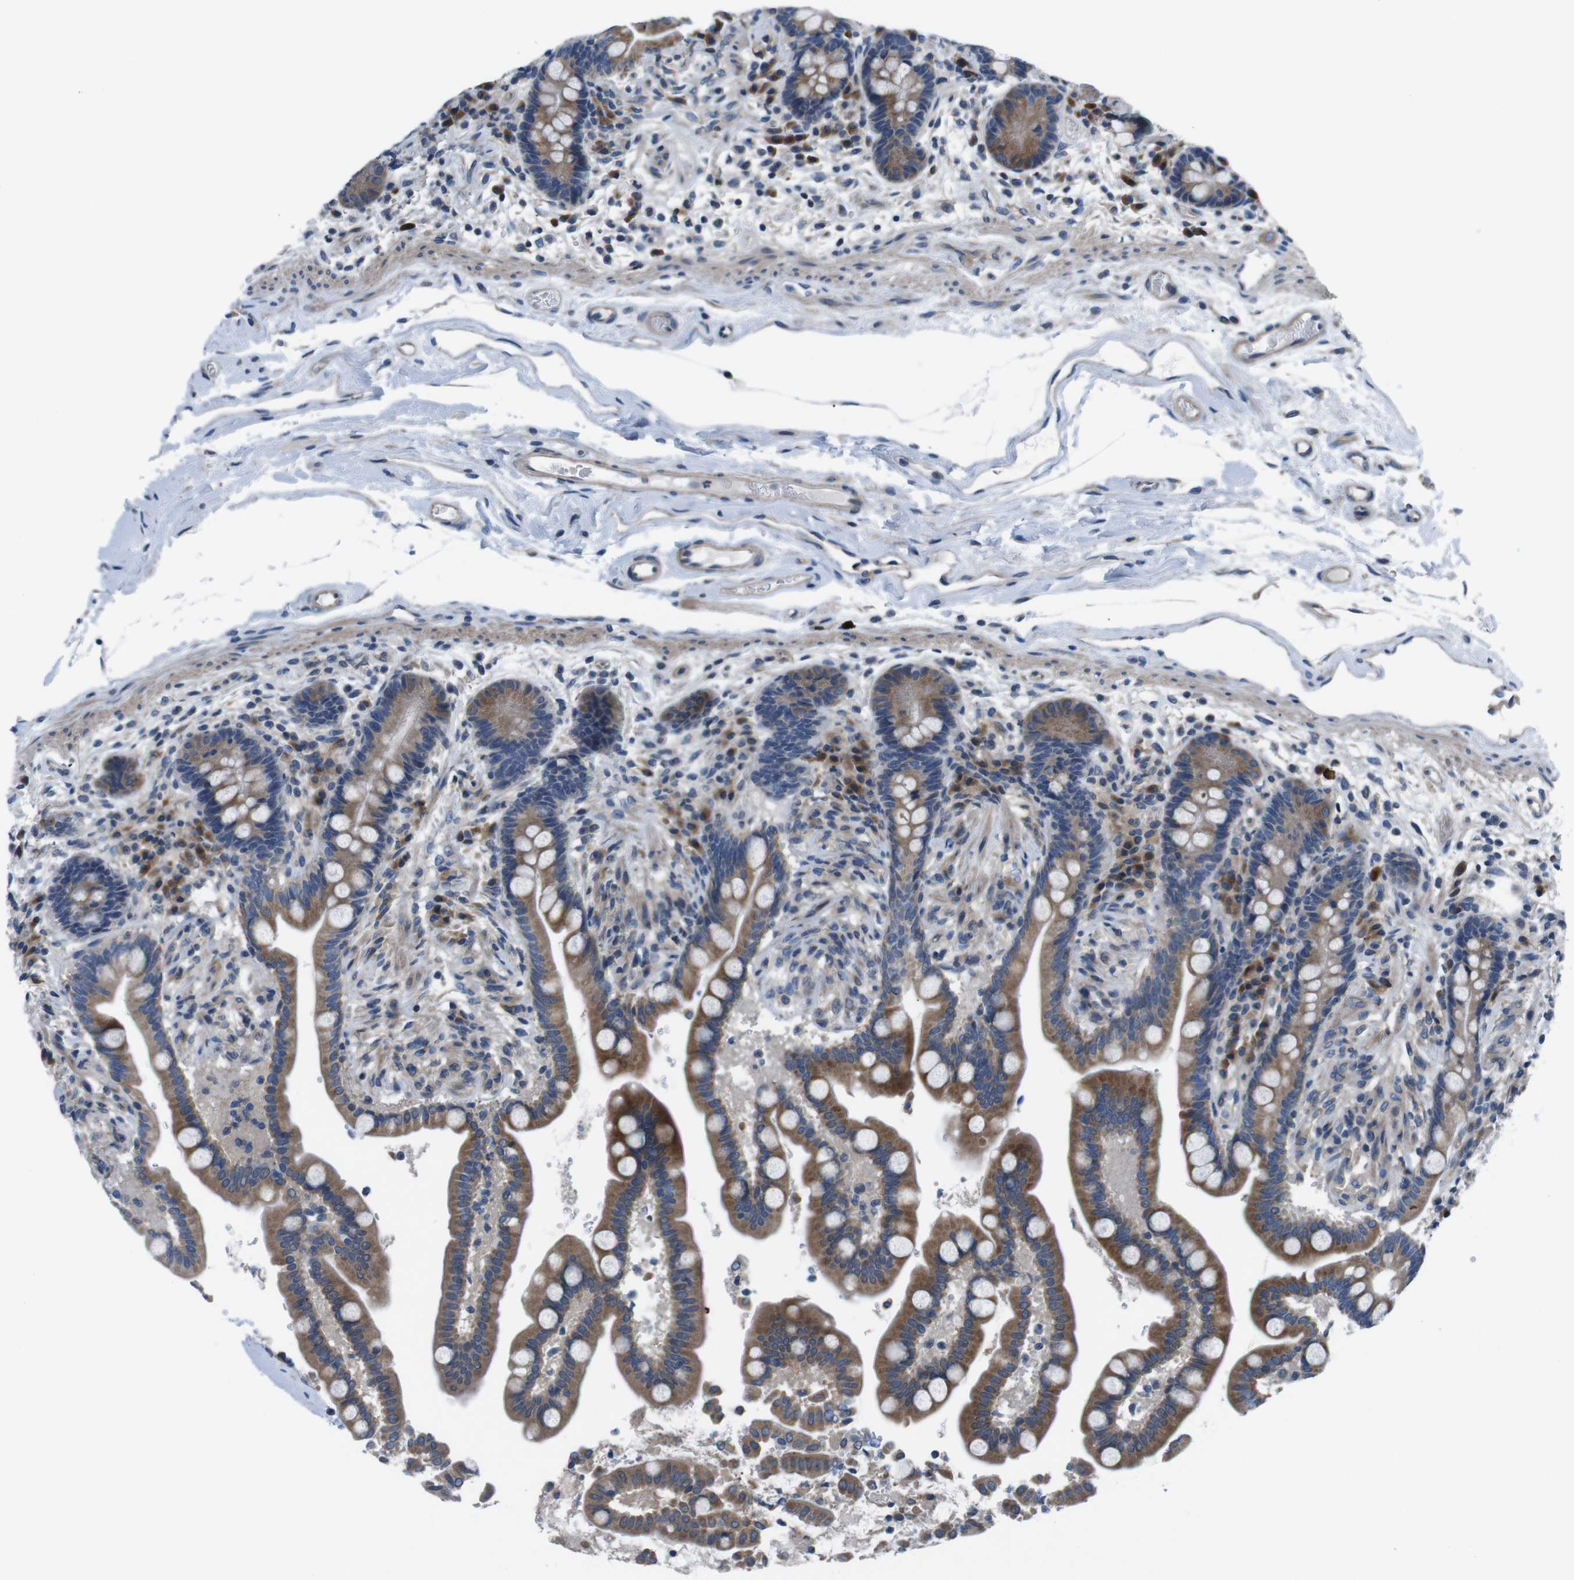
{"staining": {"intensity": "negative", "quantity": "none", "location": "none"}, "tissue": "colon", "cell_type": "Endothelial cells", "image_type": "normal", "snomed": [{"axis": "morphology", "description": "Normal tissue, NOS"}, {"axis": "topography", "description": "Colon"}], "caption": "This is a micrograph of immunohistochemistry staining of unremarkable colon, which shows no expression in endothelial cells.", "gene": "JAK1", "patient": {"sex": "male", "age": 73}}